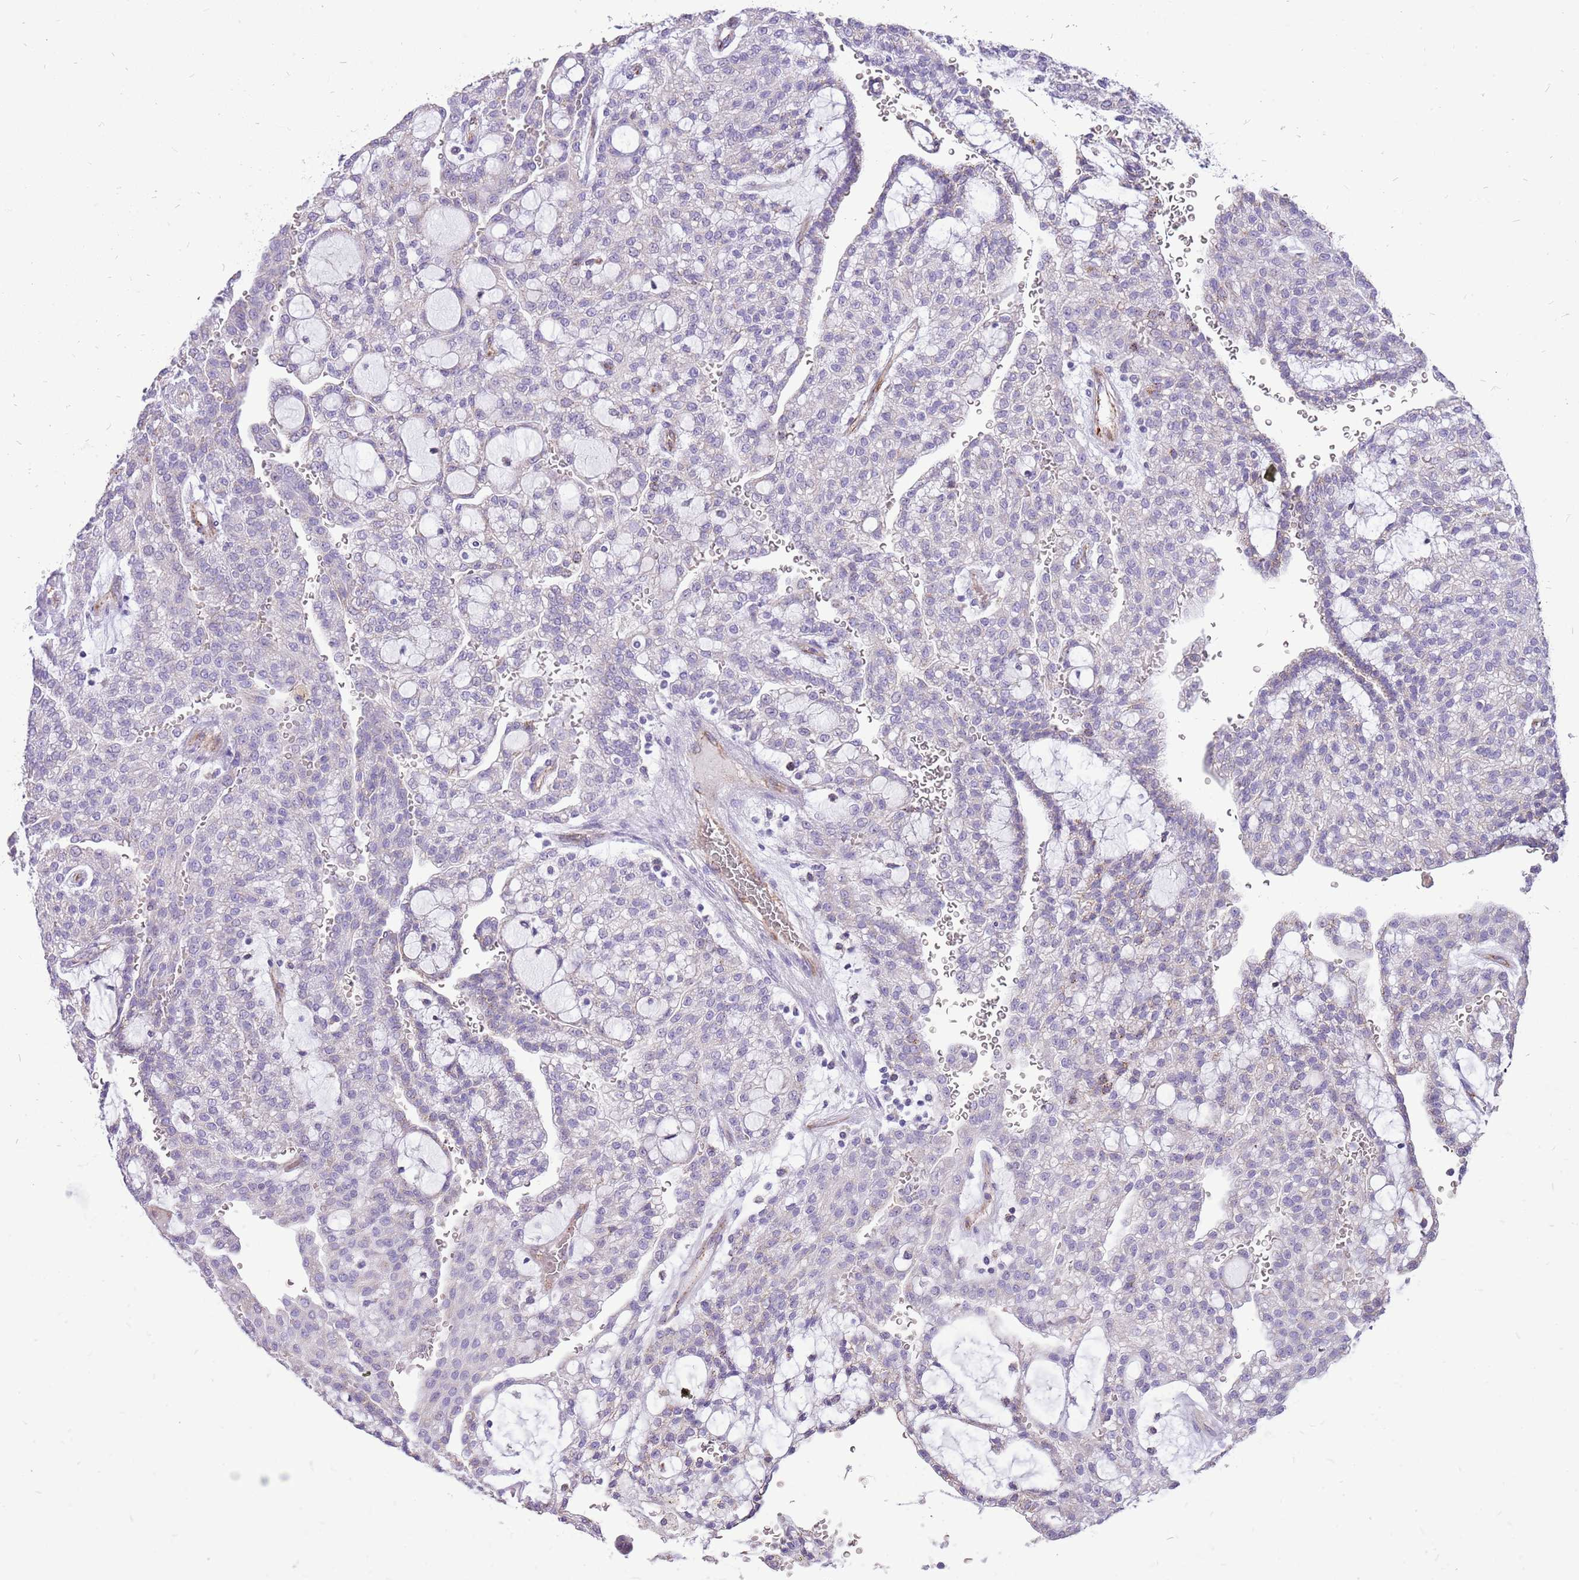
{"staining": {"intensity": "negative", "quantity": "none", "location": "none"}, "tissue": "renal cancer", "cell_type": "Tumor cells", "image_type": "cancer", "snomed": [{"axis": "morphology", "description": "Adenocarcinoma, NOS"}, {"axis": "topography", "description": "Kidney"}], "caption": "Immunohistochemistry of human renal cancer (adenocarcinoma) exhibits no expression in tumor cells.", "gene": "PCNX1", "patient": {"sex": "male", "age": 63}}